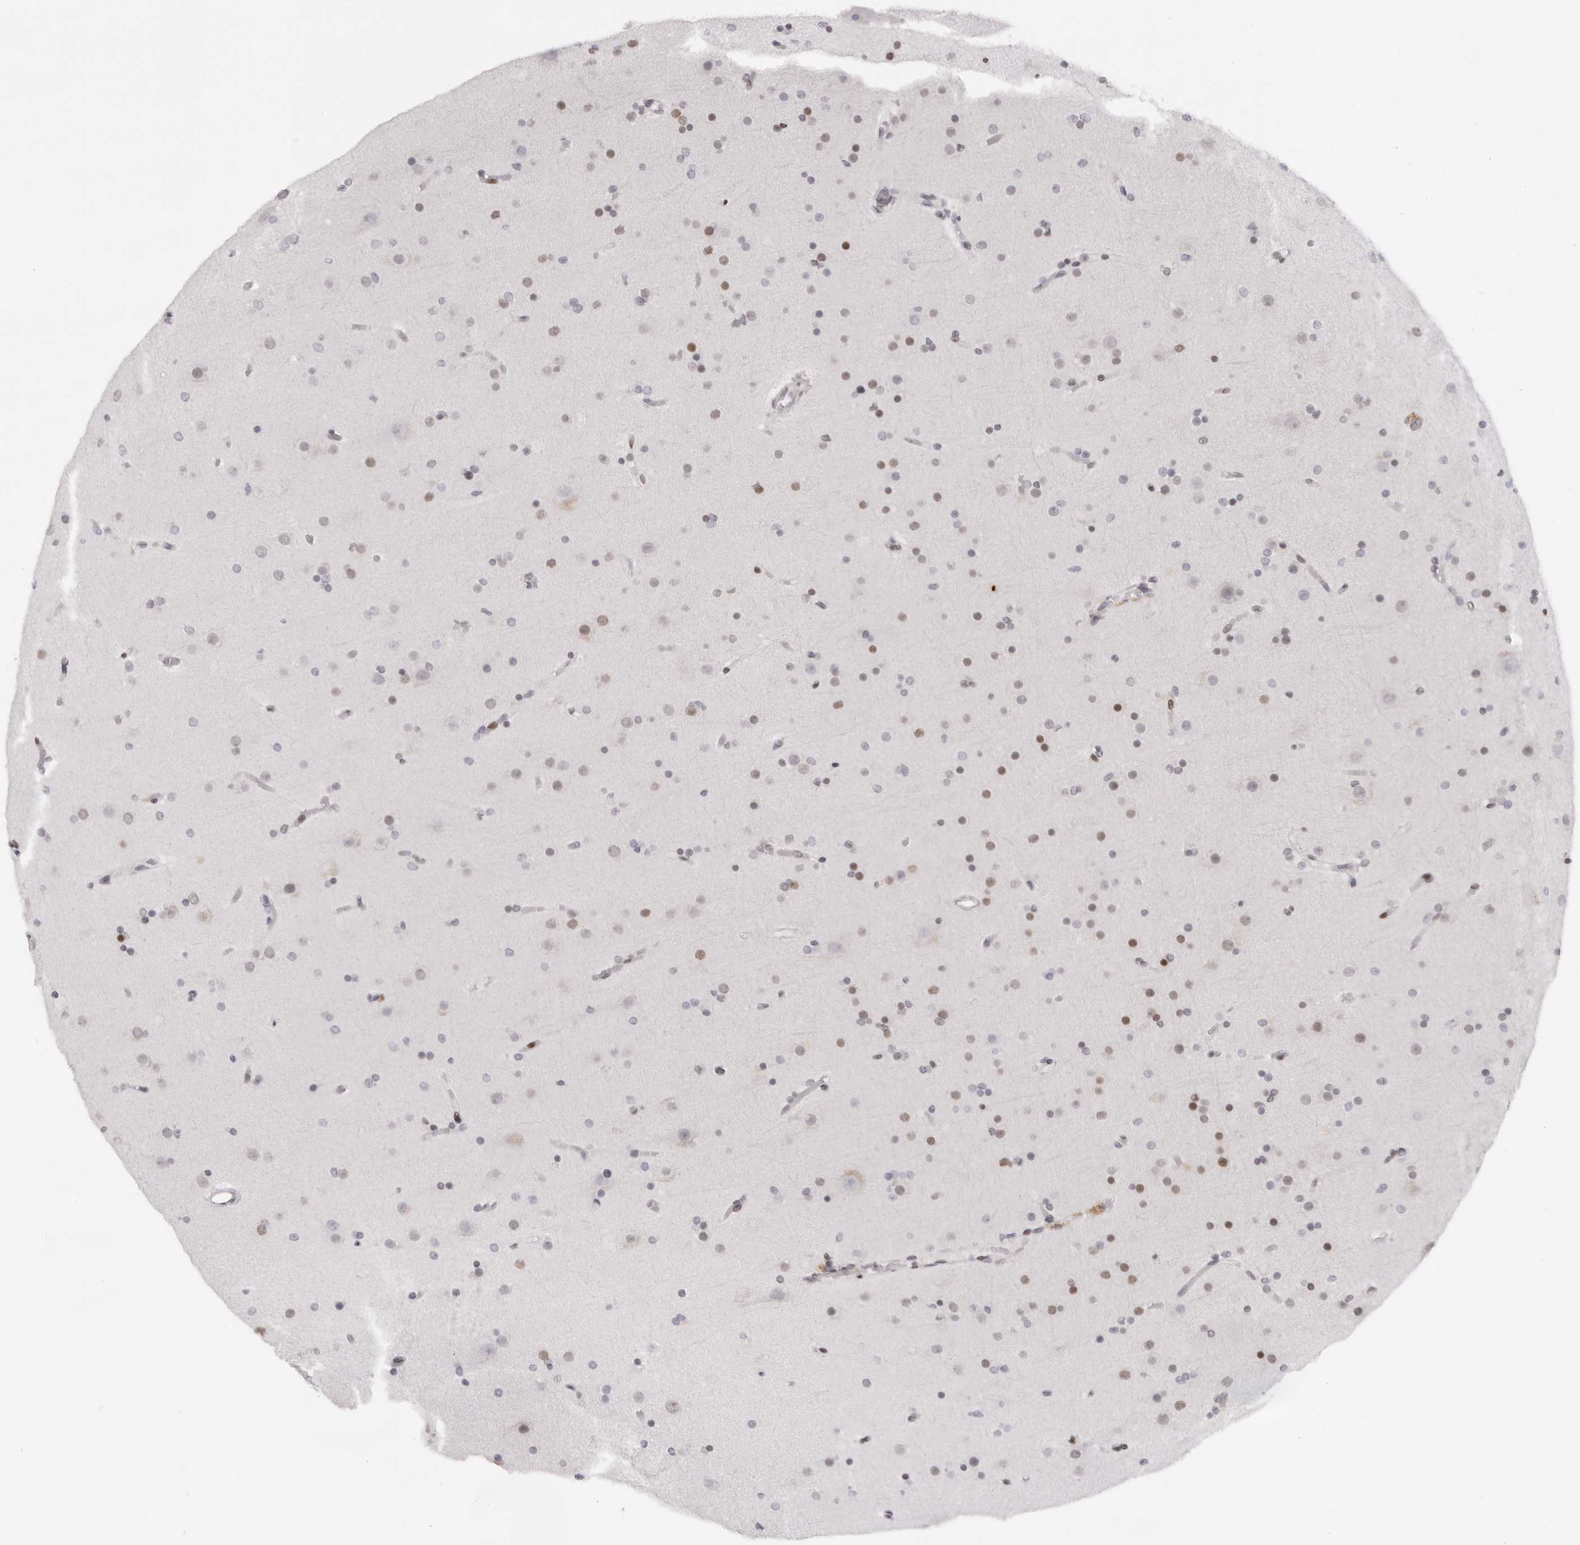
{"staining": {"intensity": "moderate", "quantity": "<25%", "location": "nuclear"}, "tissue": "glioma", "cell_type": "Tumor cells", "image_type": "cancer", "snomed": [{"axis": "morphology", "description": "Glioma, malignant, High grade"}, {"axis": "topography", "description": "Cerebral cortex"}], "caption": "This image displays IHC staining of human glioma, with low moderate nuclear positivity in about <25% of tumor cells.", "gene": "MAFK", "patient": {"sex": "female", "age": 36}}